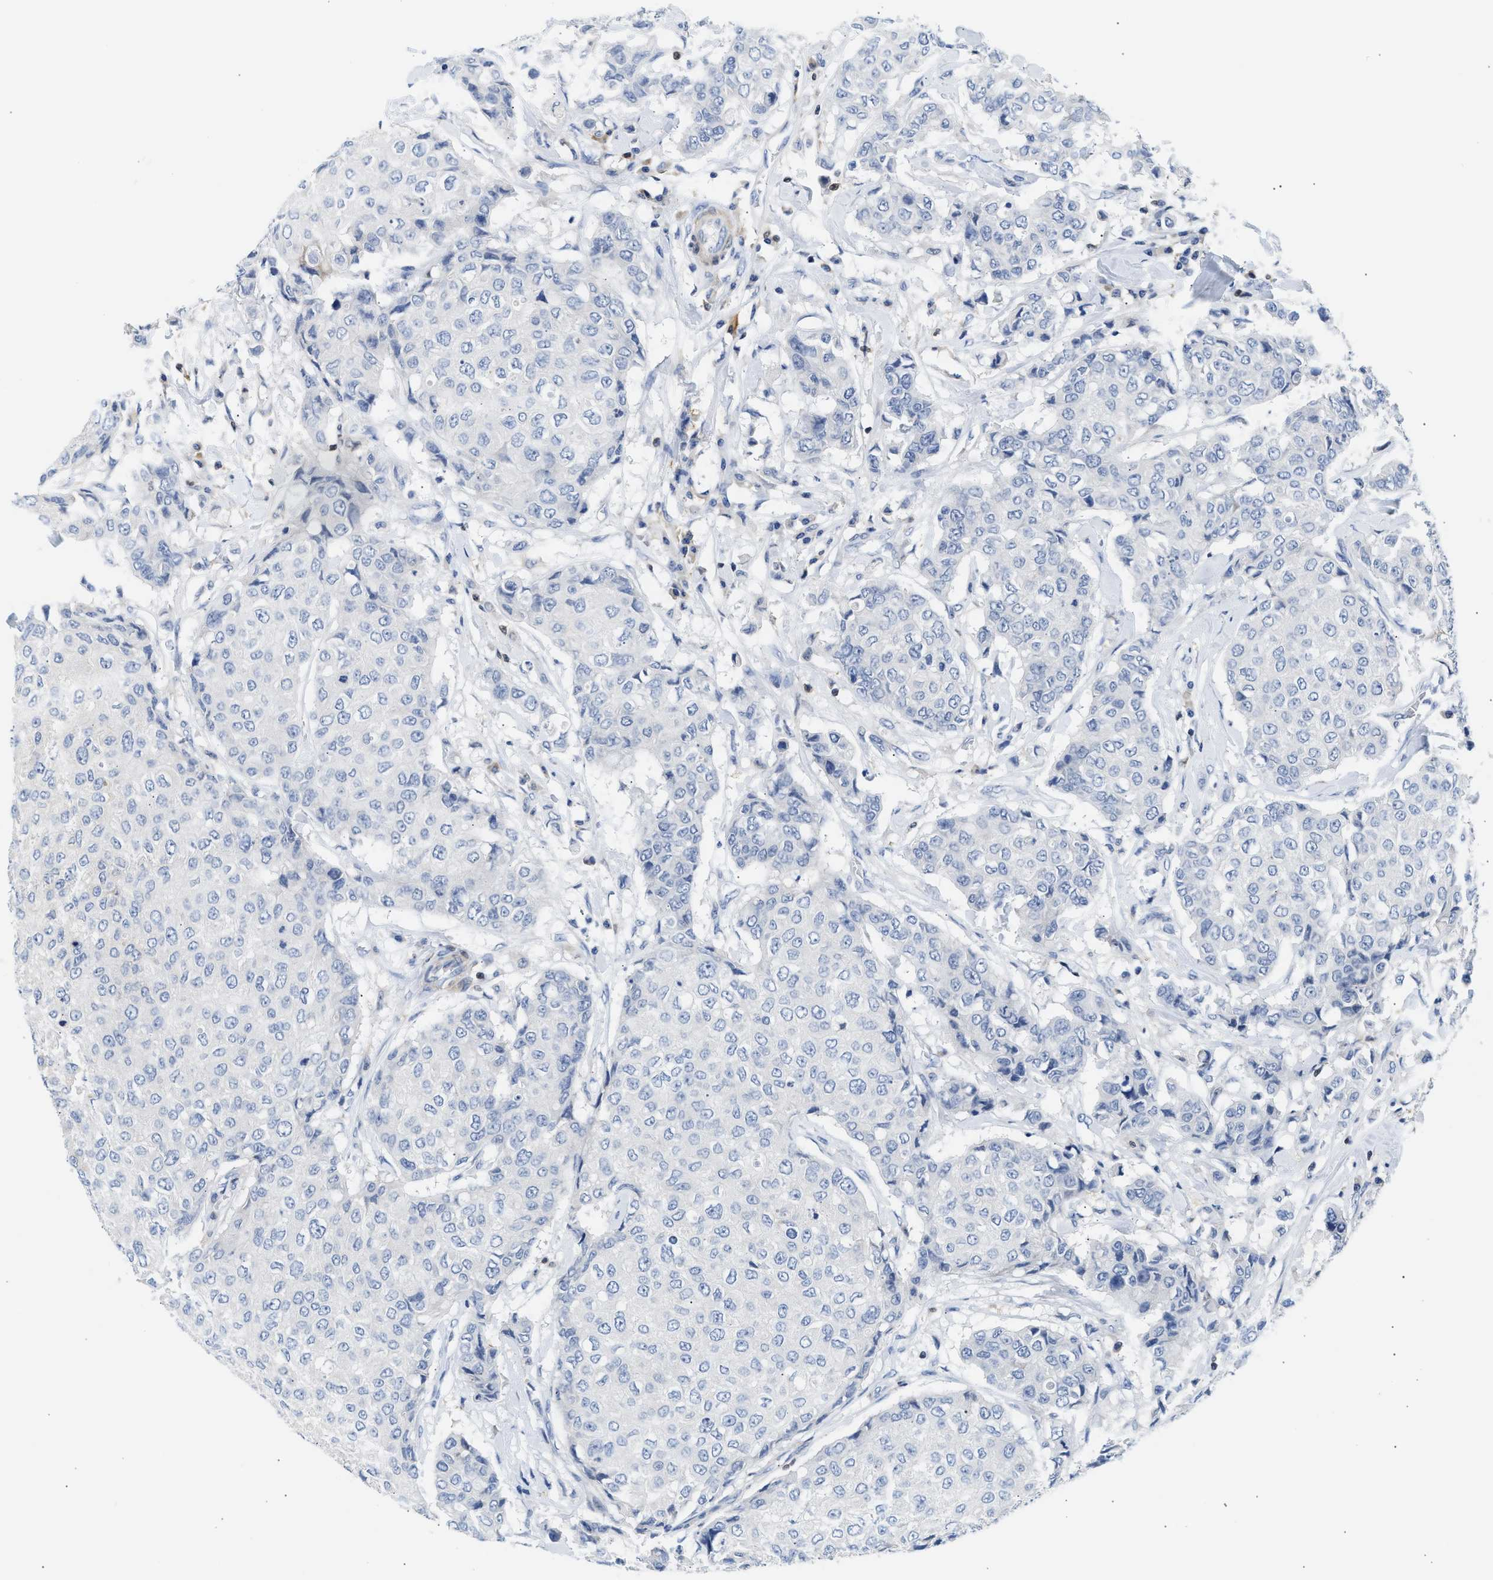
{"staining": {"intensity": "negative", "quantity": "none", "location": "none"}, "tissue": "breast cancer", "cell_type": "Tumor cells", "image_type": "cancer", "snomed": [{"axis": "morphology", "description": "Duct carcinoma"}, {"axis": "topography", "description": "Breast"}], "caption": "DAB (3,3'-diaminobenzidine) immunohistochemical staining of breast intraductal carcinoma displays no significant positivity in tumor cells.", "gene": "SLIT2", "patient": {"sex": "female", "age": 27}}